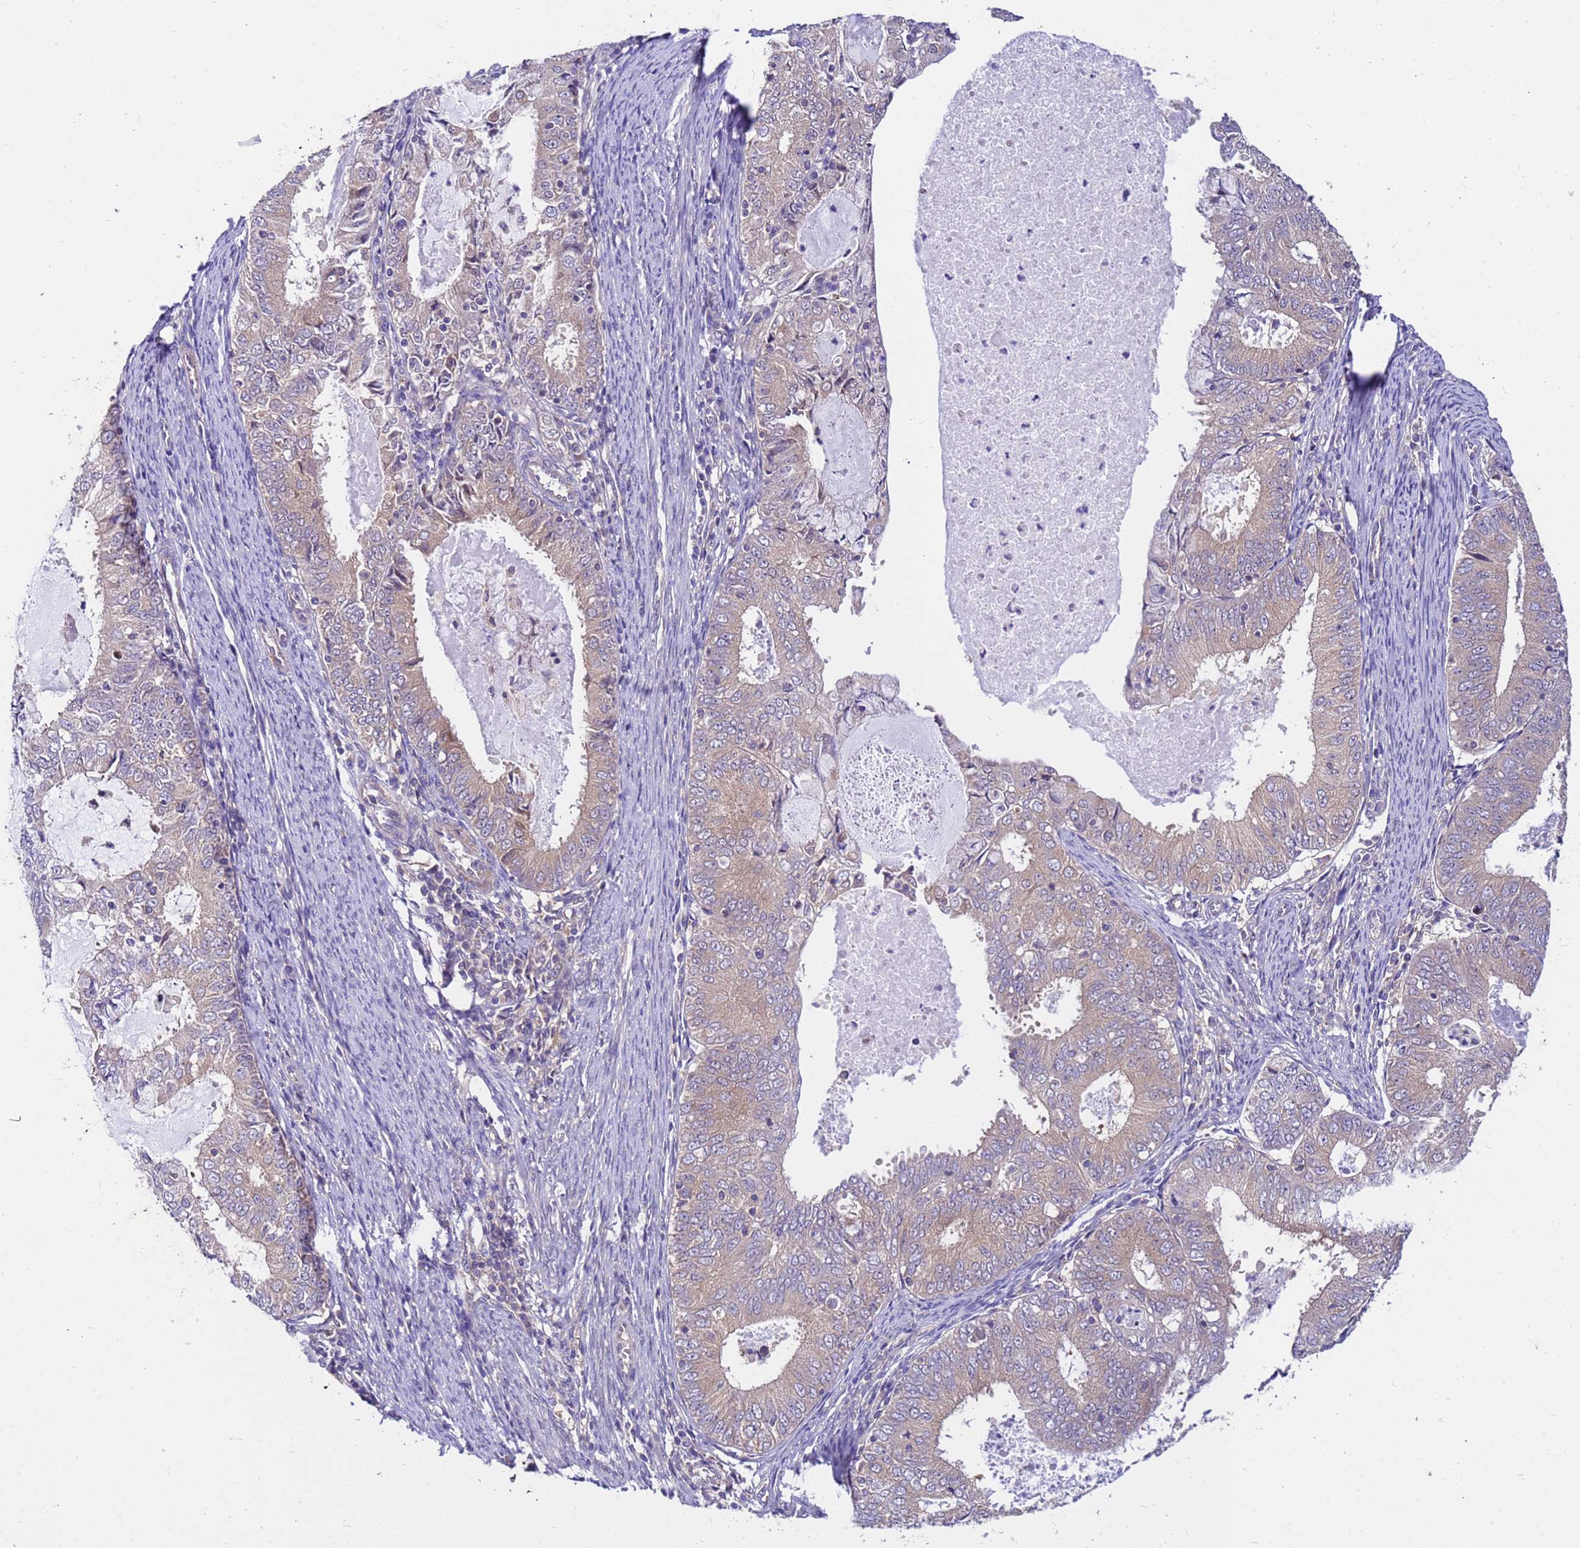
{"staining": {"intensity": "weak", "quantity": "<25%", "location": "cytoplasmic/membranous"}, "tissue": "endometrial cancer", "cell_type": "Tumor cells", "image_type": "cancer", "snomed": [{"axis": "morphology", "description": "Adenocarcinoma, NOS"}, {"axis": "topography", "description": "Endometrium"}], "caption": "Immunohistochemistry (IHC) of human endometrial cancer (adenocarcinoma) shows no positivity in tumor cells. (DAB (3,3'-diaminobenzidine) immunohistochemistry (IHC) with hematoxylin counter stain).", "gene": "GET3", "patient": {"sex": "female", "age": 57}}